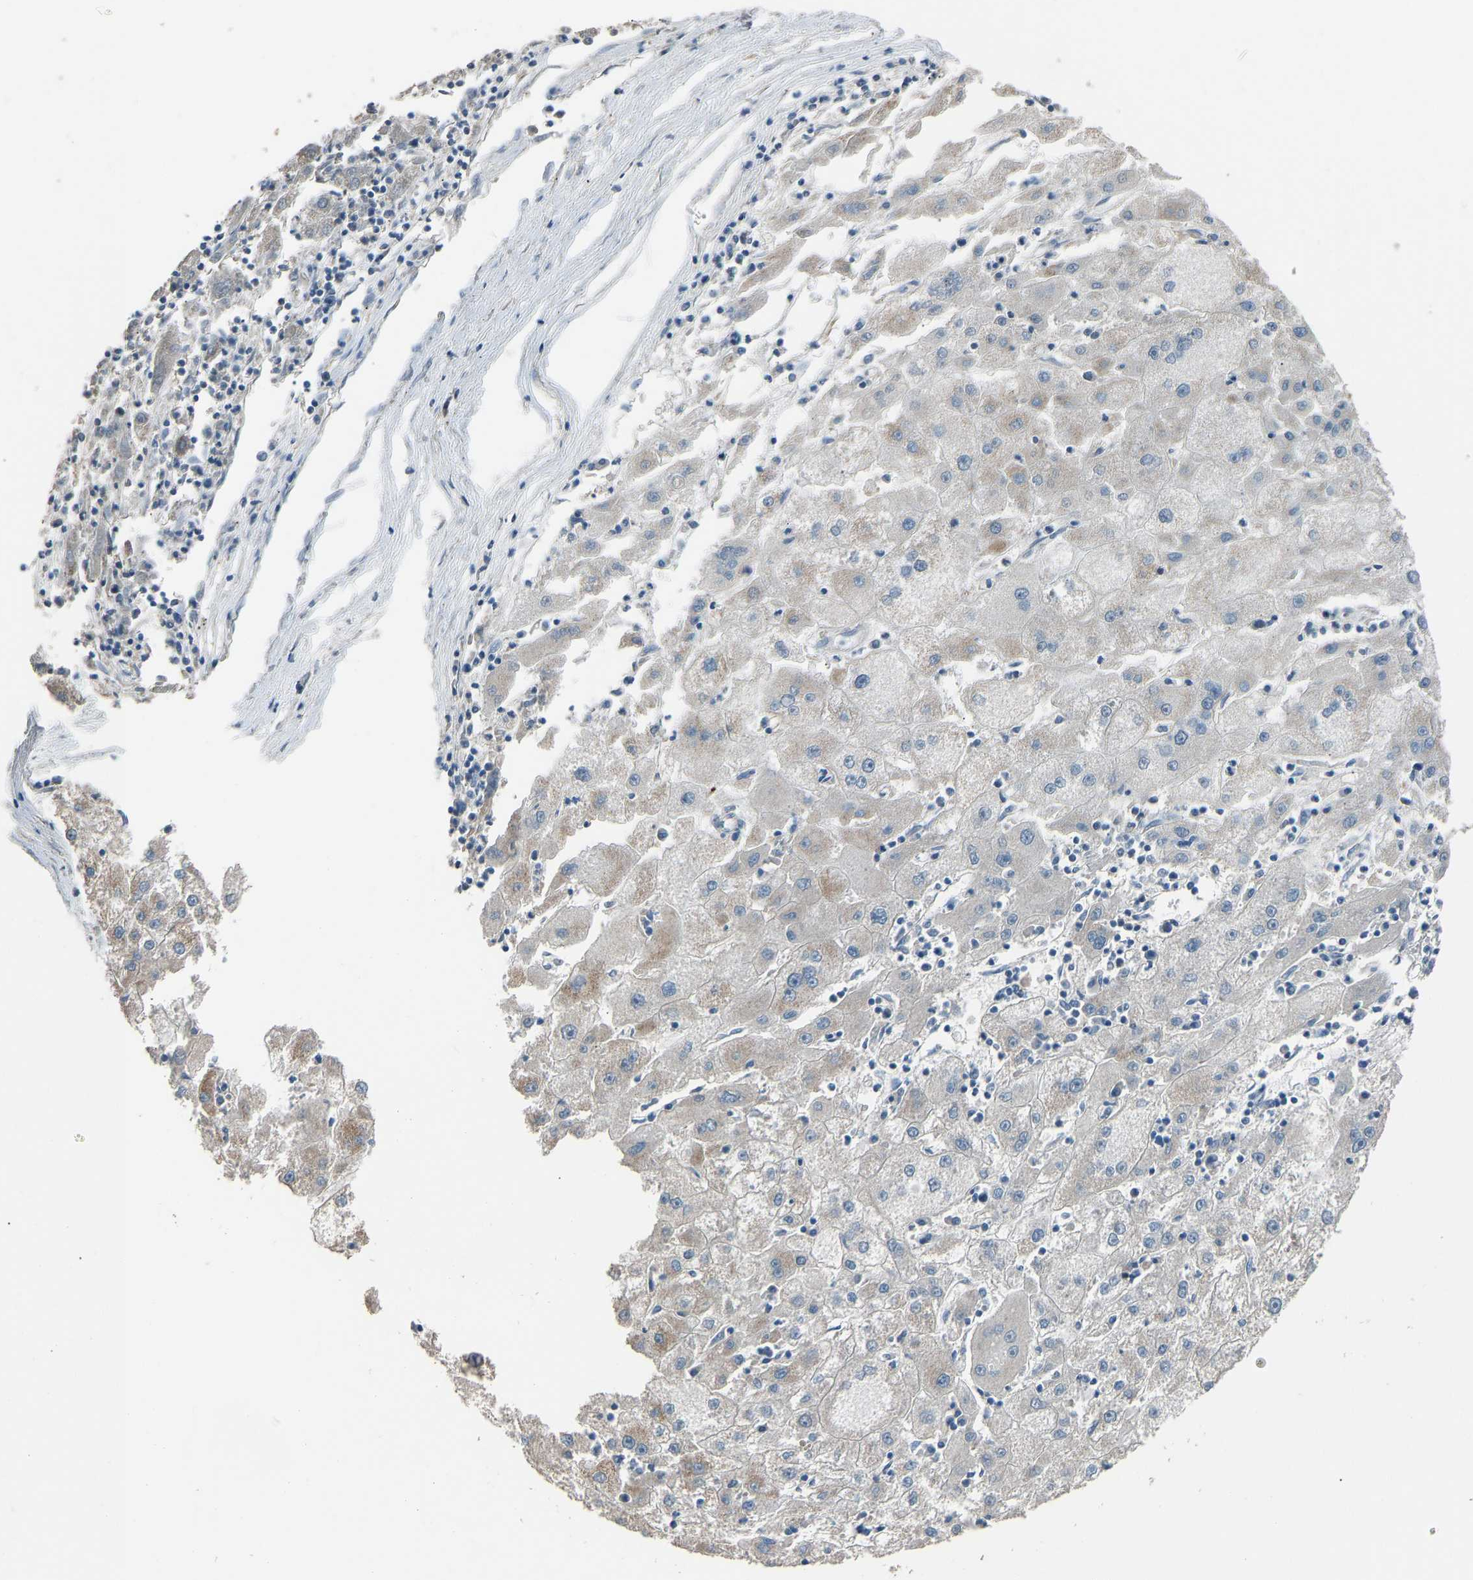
{"staining": {"intensity": "weak", "quantity": "<25%", "location": "cytoplasmic/membranous"}, "tissue": "liver cancer", "cell_type": "Tumor cells", "image_type": "cancer", "snomed": [{"axis": "morphology", "description": "Carcinoma, Hepatocellular, NOS"}, {"axis": "topography", "description": "Liver"}], "caption": "Immunohistochemical staining of human liver cancer (hepatocellular carcinoma) reveals no significant expression in tumor cells.", "gene": "TGFBR3", "patient": {"sex": "male", "age": 72}}